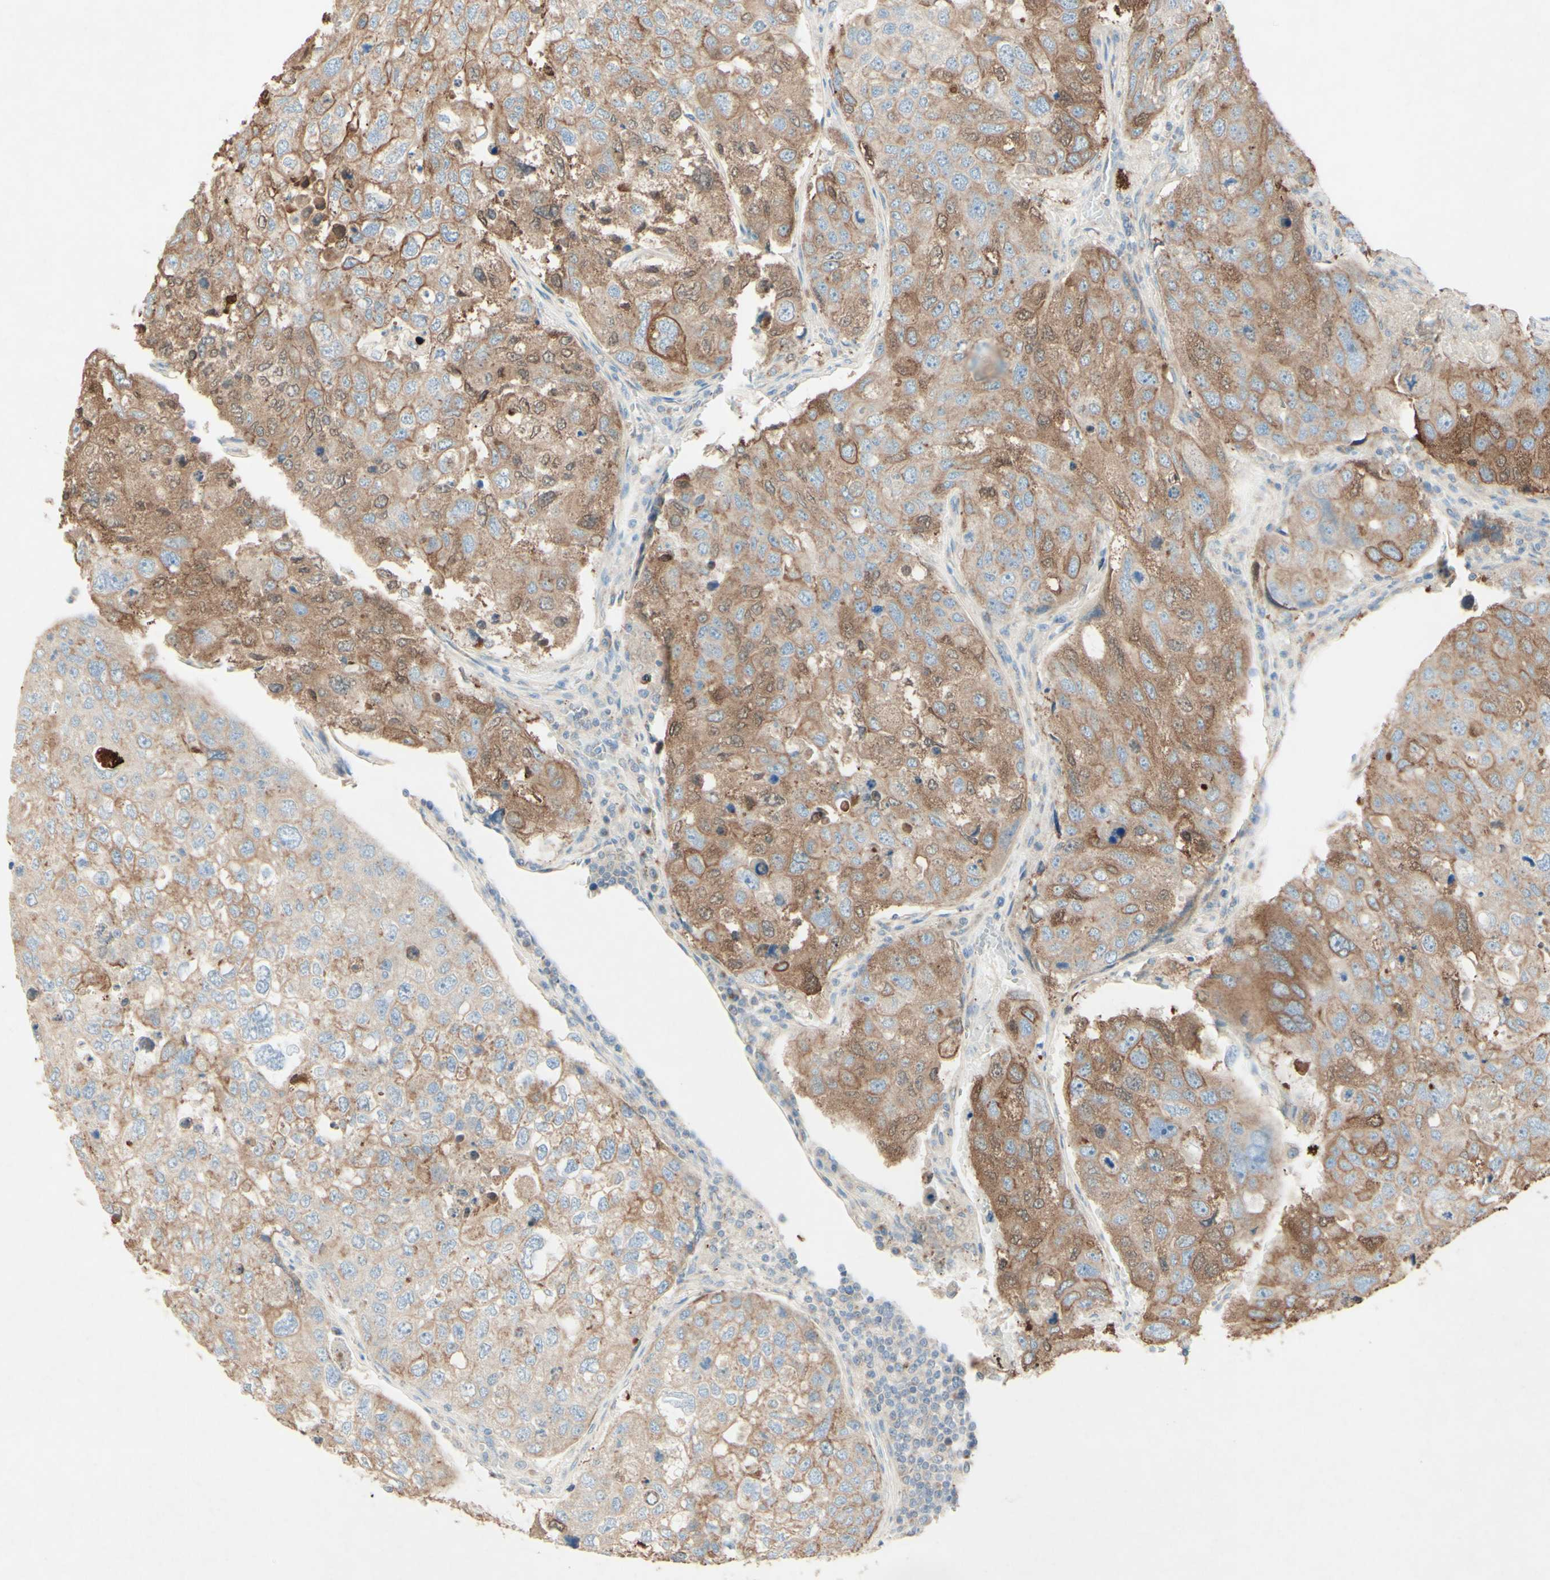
{"staining": {"intensity": "moderate", "quantity": ">75%", "location": "cytoplasmic/membranous"}, "tissue": "urothelial cancer", "cell_type": "Tumor cells", "image_type": "cancer", "snomed": [{"axis": "morphology", "description": "Urothelial carcinoma, High grade"}, {"axis": "topography", "description": "Lymph node"}, {"axis": "topography", "description": "Urinary bladder"}], "caption": "This histopathology image exhibits urothelial cancer stained with immunohistochemistry (IHC) to label a protein in brown. The cytoplasmic/membranous of tumor cells show moderate positivity for the protein. Nuclei are counter-stained blue.", "gene": "MTM1", "patient": {"sex": "male", "age": 51}}